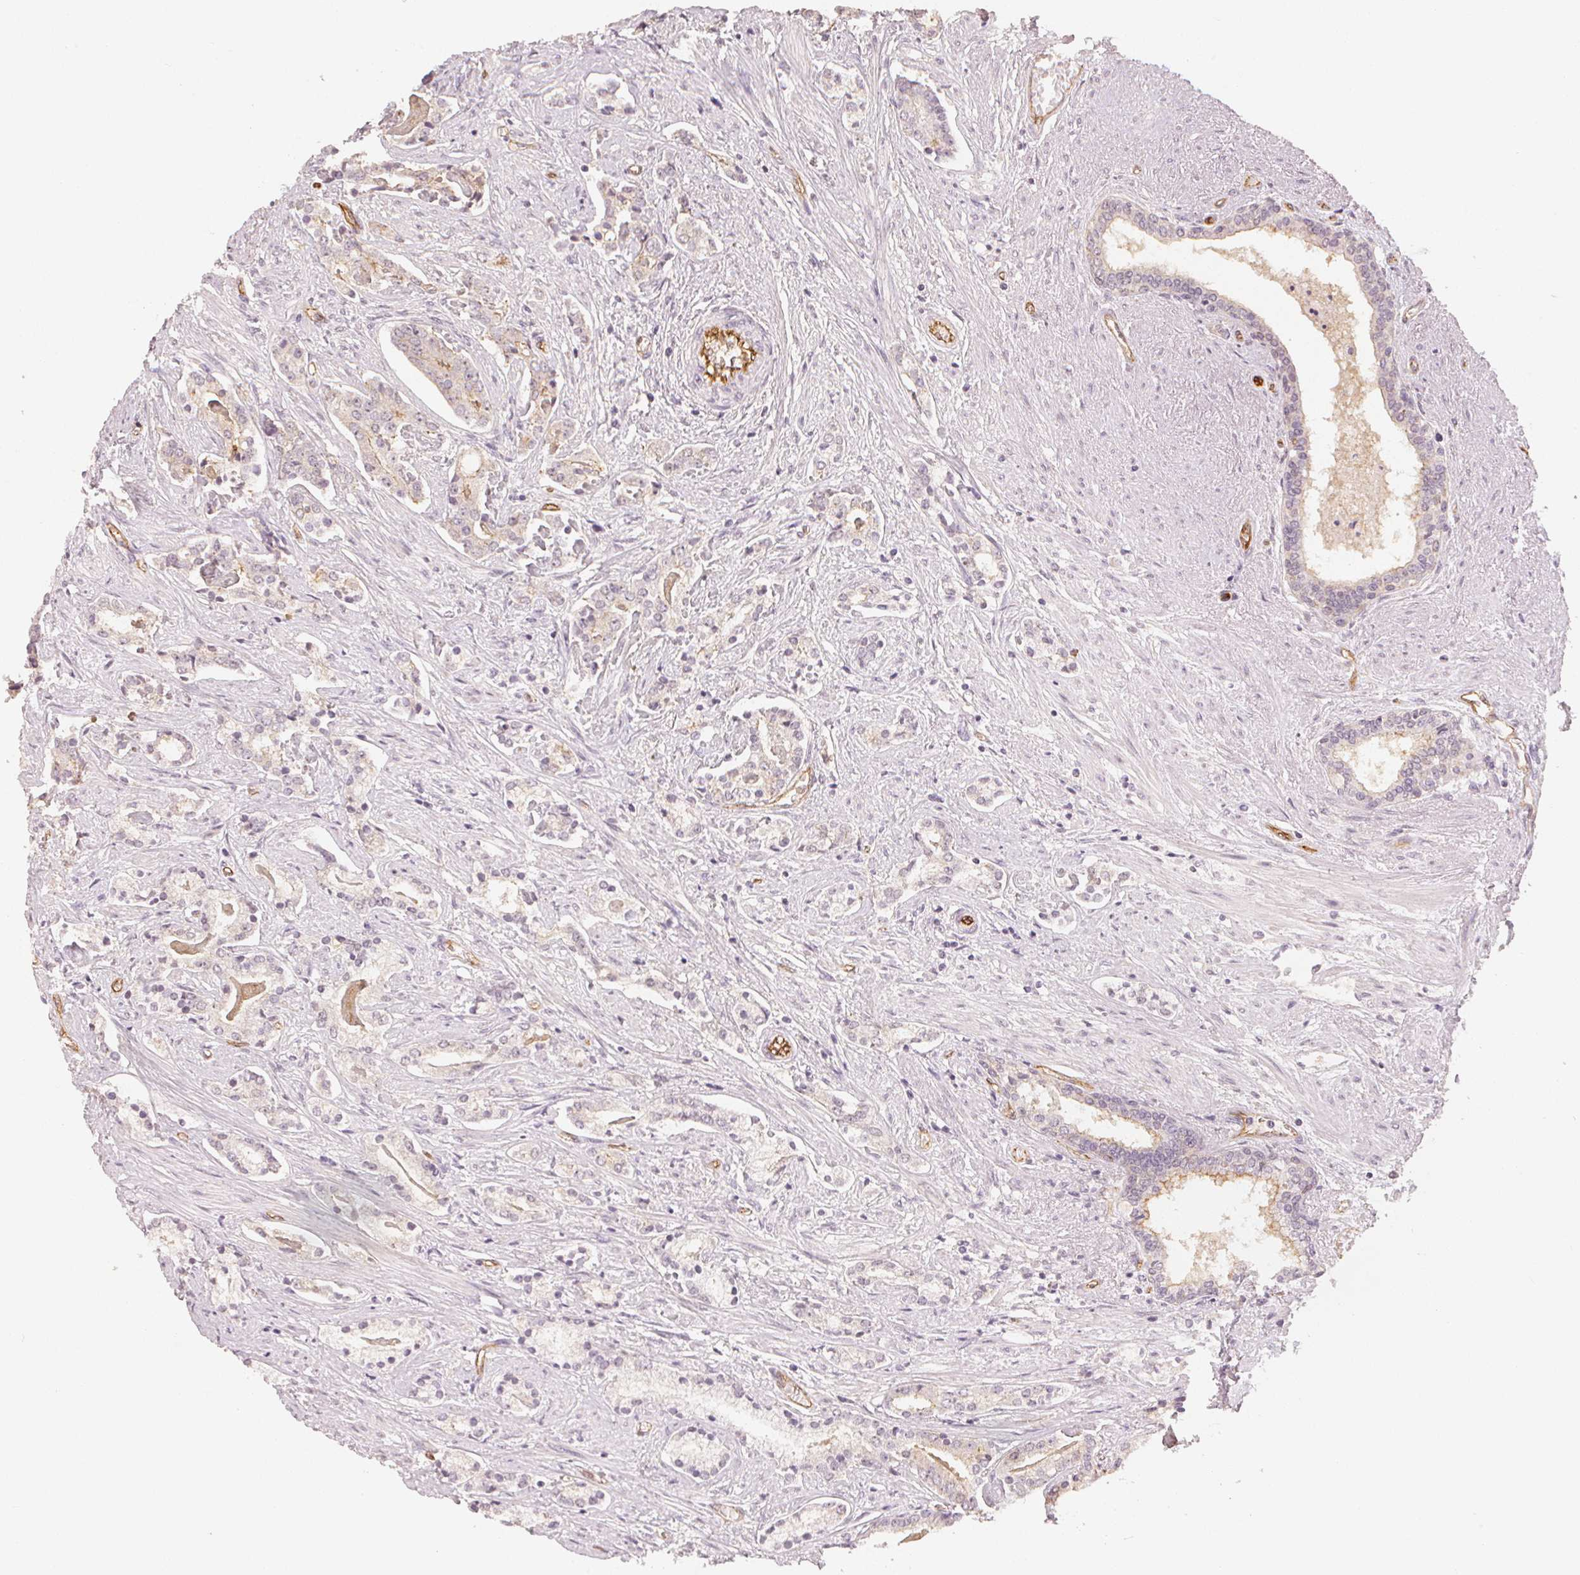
{"staining": {"intensity": "weak", "quantity": "<25%", "location": "cytoplasmic/membranous"}, "tissue": "prostate cancer", "cell_type": "Tumor cells", "image_type": "cancer", "snomed": [{"axis": "morphology", "description": "Adenocarcinoma, NOS"}, {"axis": "topography", "description": "Prostate"}], "caption": "A high-resolution image shows immunohistochemistry (IHC) staining of prostate cancer (adenocarcinoma), which exhibits no significant staining in tumor cells. Nuclei are stained in blue.", "gene": "CIB1", "patient": {"sex": "male", "age": 64}}